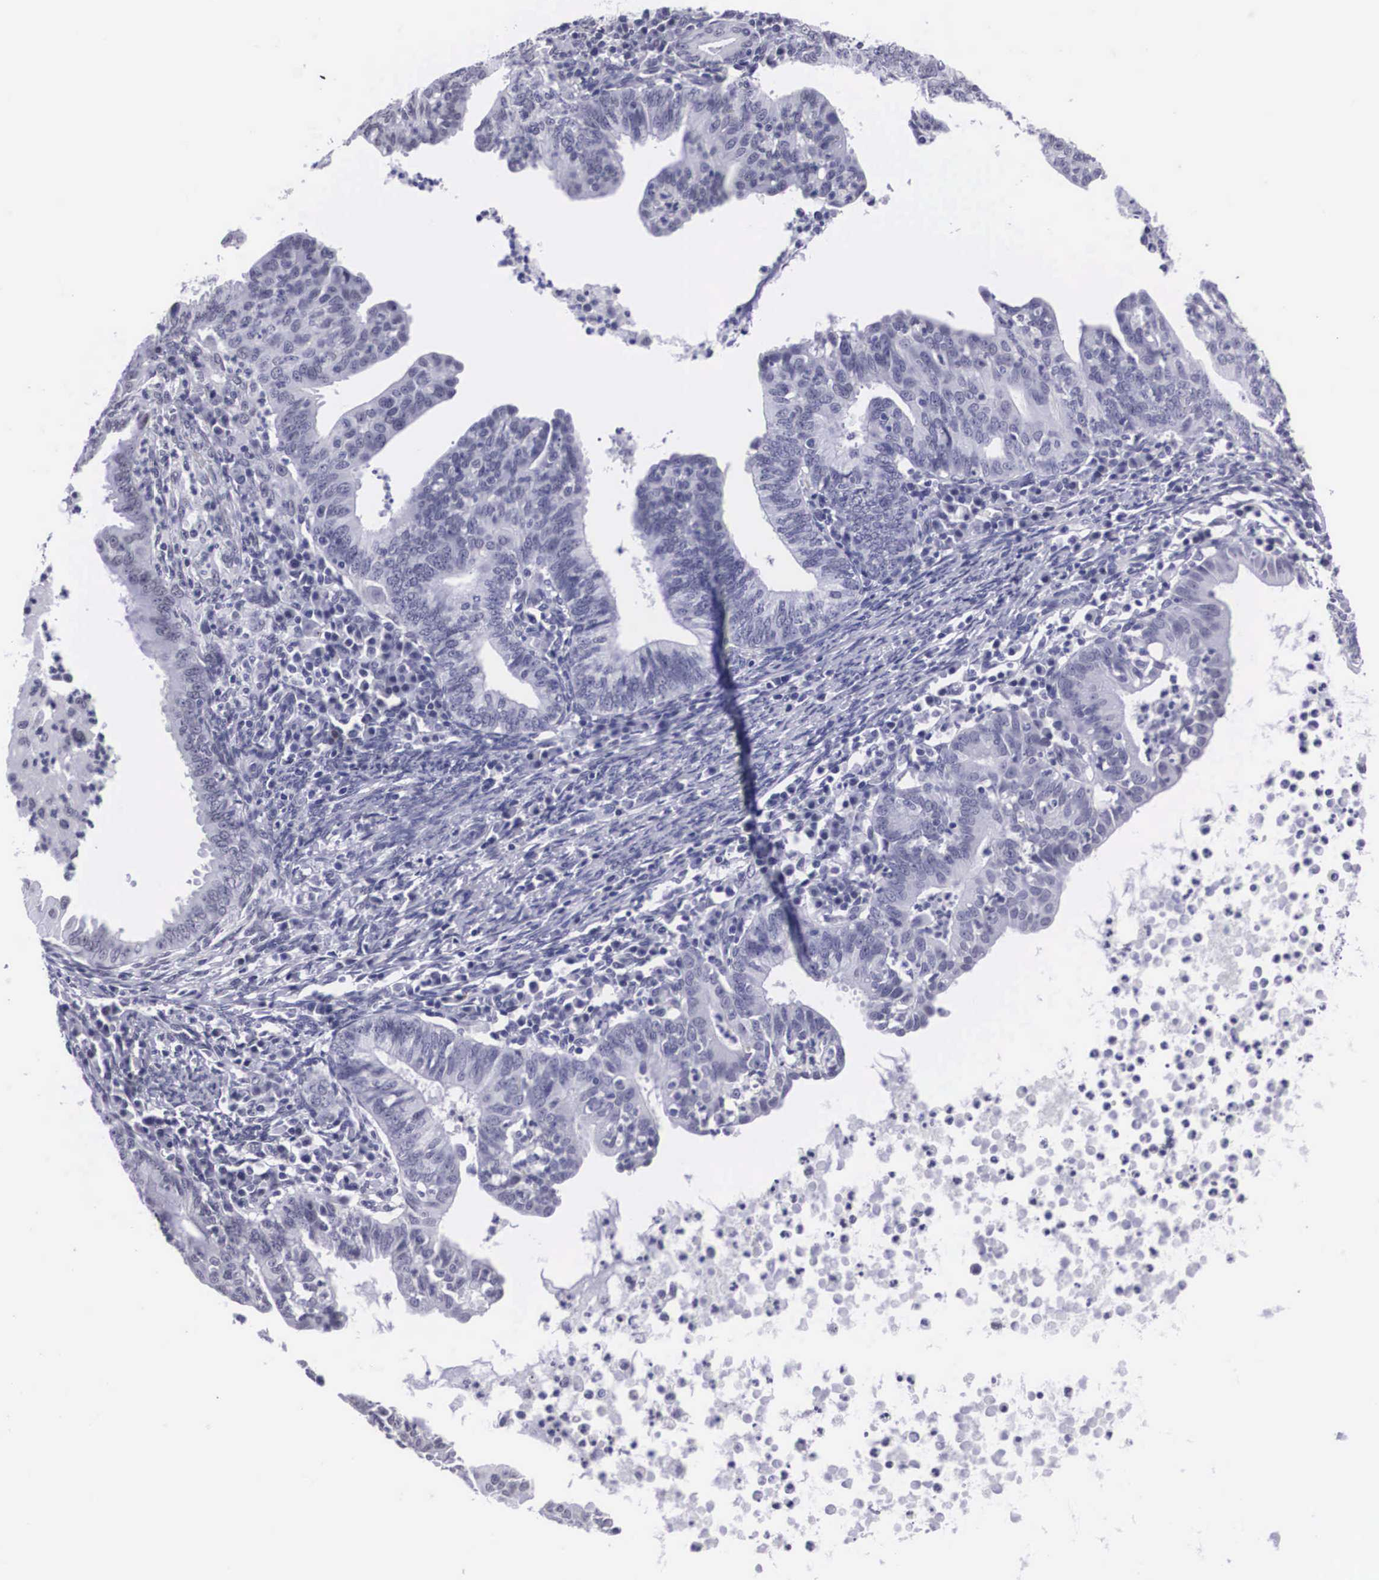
{"staining": {"intensity": "negative", "quantity": "none", "location": "none"}, "tissue": "endometrial cancer", "cell_type": "Tumor cells", "image_type": "cancer", "snomed": [{"axis": "morphology", "description": "Adenocarcinoma, NOS"}, {"axis": "topography", "description": "Endometrium"}], "caption": "High power microscopy photomicrograph of an IHC micrograph of endometrial cancer, revealing no significant positivity in tumor cells. (DAB immunohistochemistry visualized using brightfield microscopy, high magnification).", "gene": "C22orf31", "patient": {"sex": "female", "age": 66}}